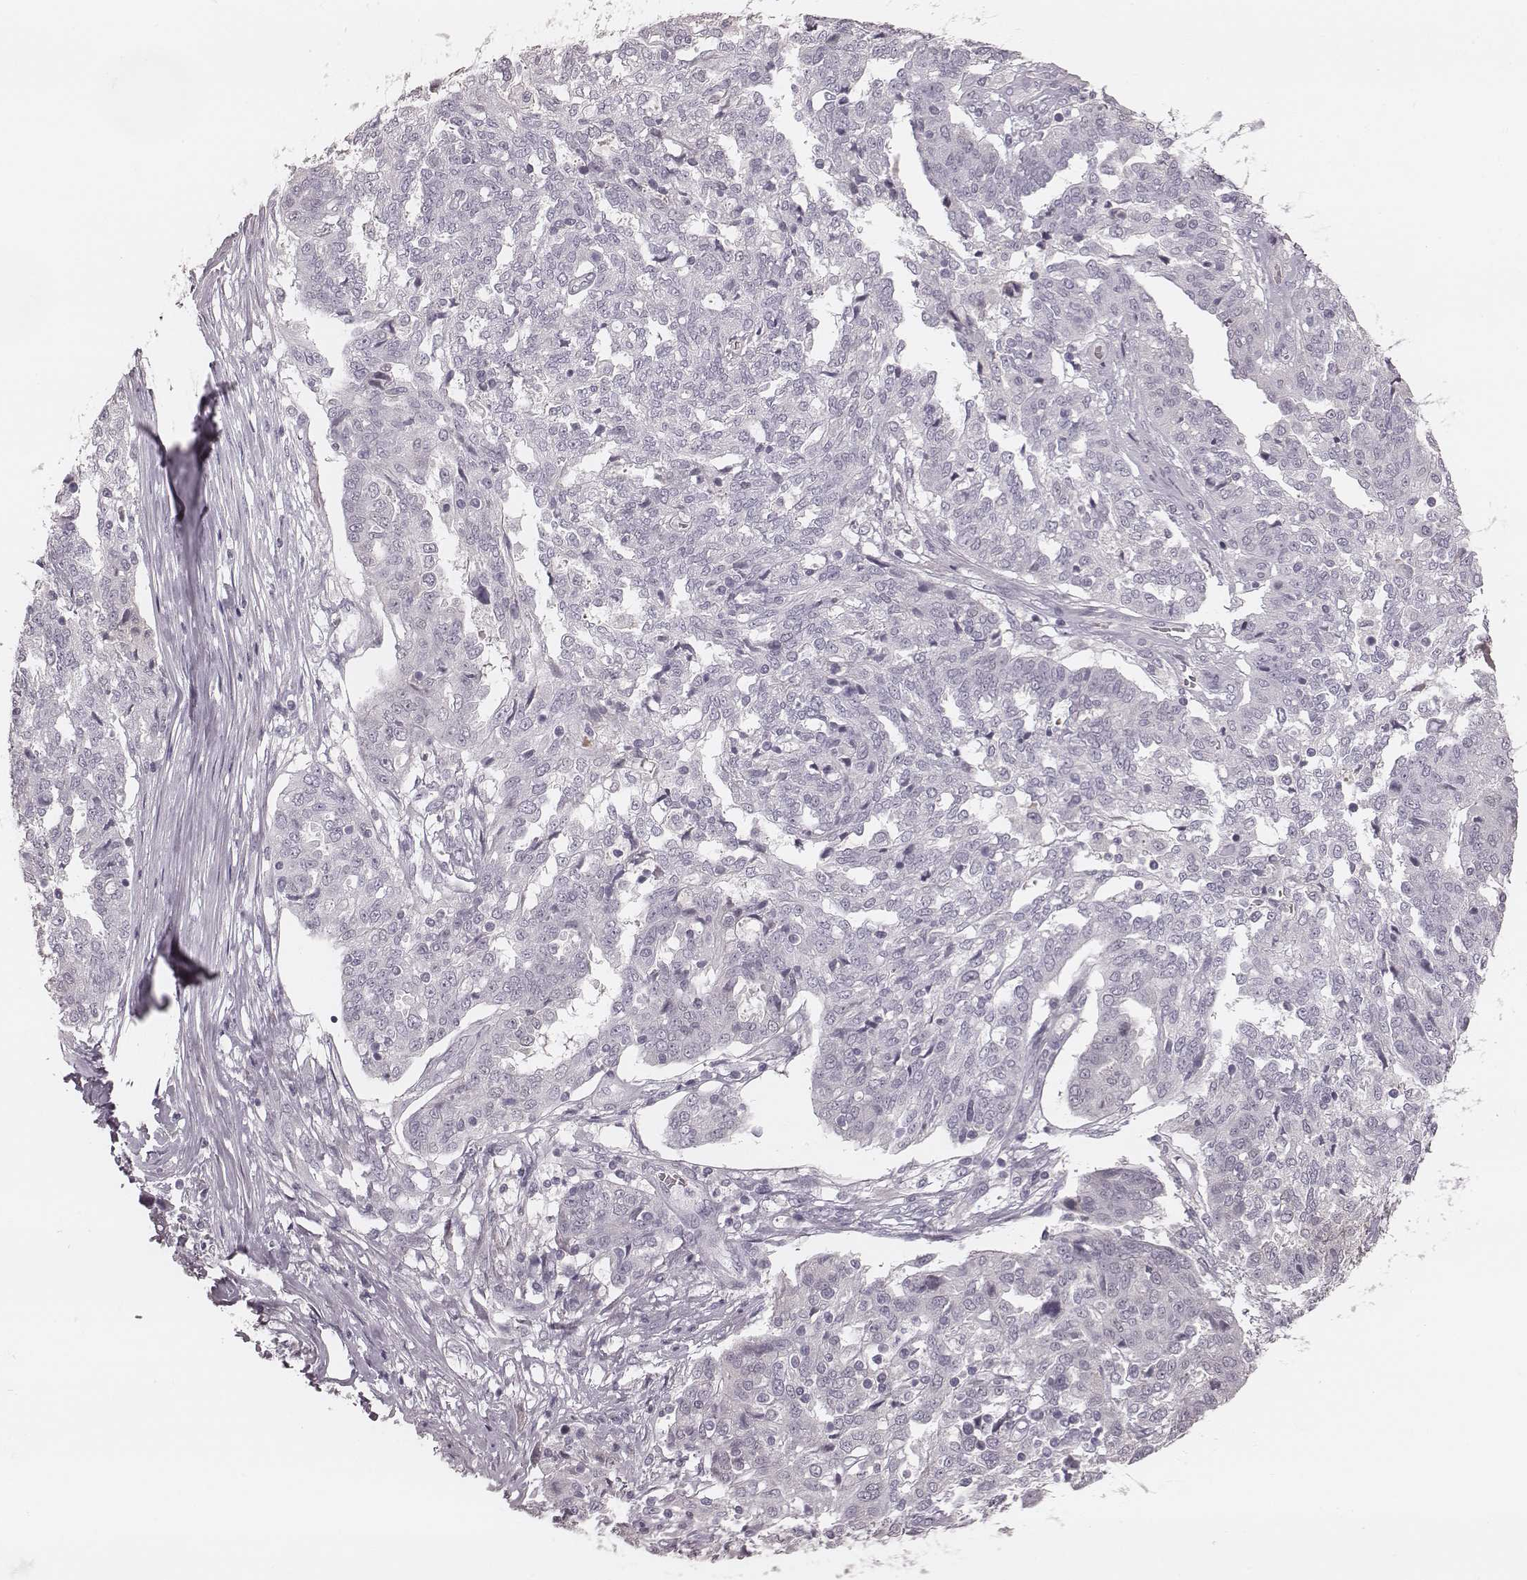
{"staining": {"intensity": "negative", "quantity": "none", "location": "none"}, "tissue": "ovarian cancer", "cell_type": "Tumor cells", "image_type": "cancer", "snomed": [{"axis": "morphology", "description": "Cystadenocarcinoma, serous, NOS"}, {"axis": "topography", "description": "Ovary"}], "caption": "IHC histopathology image of ovarian serous cystadenocarcinoma stained for a protein (brown), which demonstrates no staining in tumor cells.", "gene": "S100Z", "patient": {"sex": "female", "age": 67}}